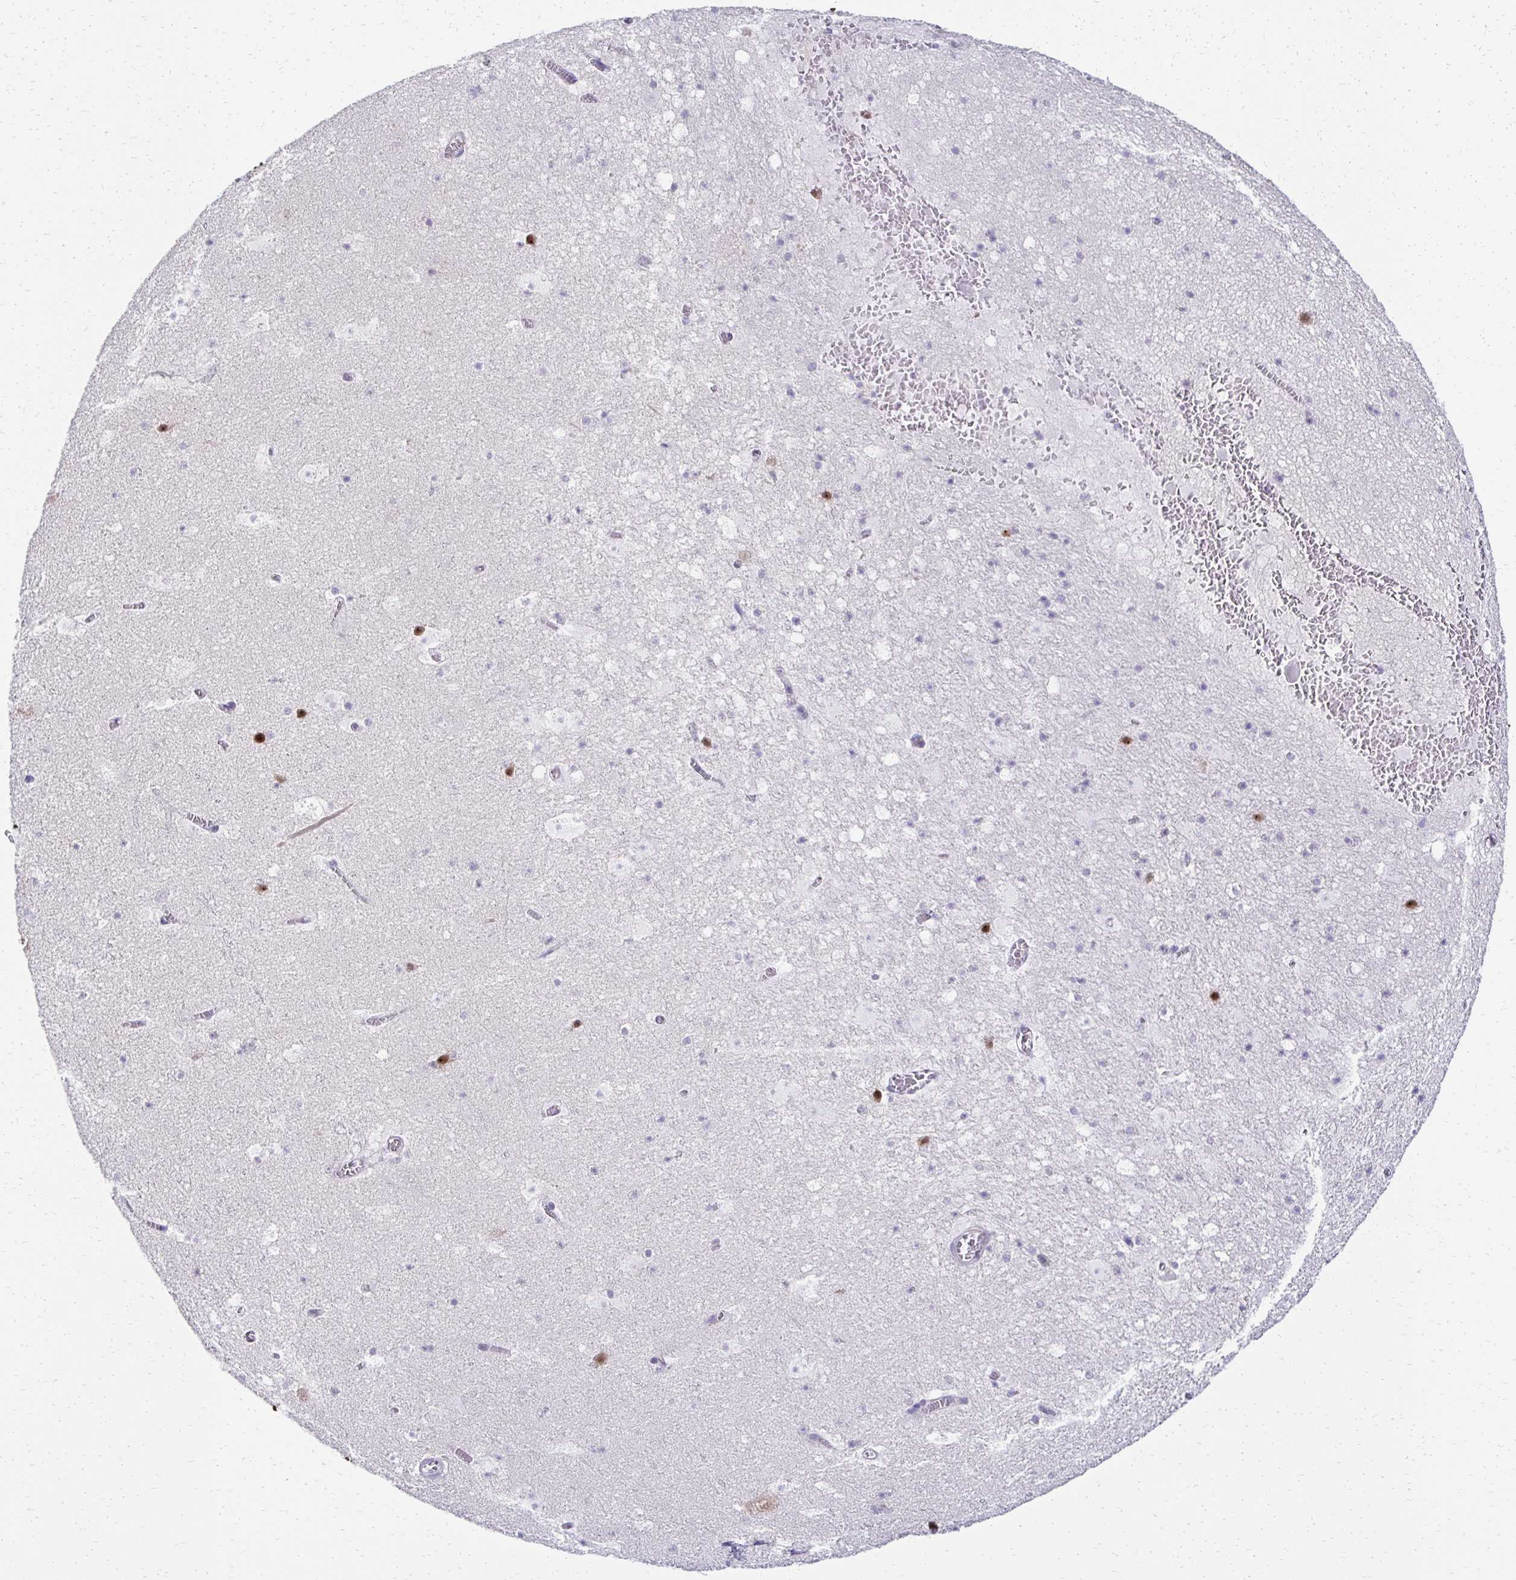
{"staining": {"intensity": "negative", "quantity": "none", "location": "none"}, "tissue": "hippocampus", "cell_type": "Glial cells", "image_type": "normal", "snomed": [{"axis": "morphology", "description": "Normal tissue, NOS"}, {"axis": "topography", "description": "Hippocampus"}], "caption": "Protein analysis of benign hippocampus demonstrates no significant staining in glial cells. (Immunohistochemistry (ihc), brightfield microscopy, high magnification).", "gene": "C1QTNF2", "patient": {"sex": "female", "age": 42}}